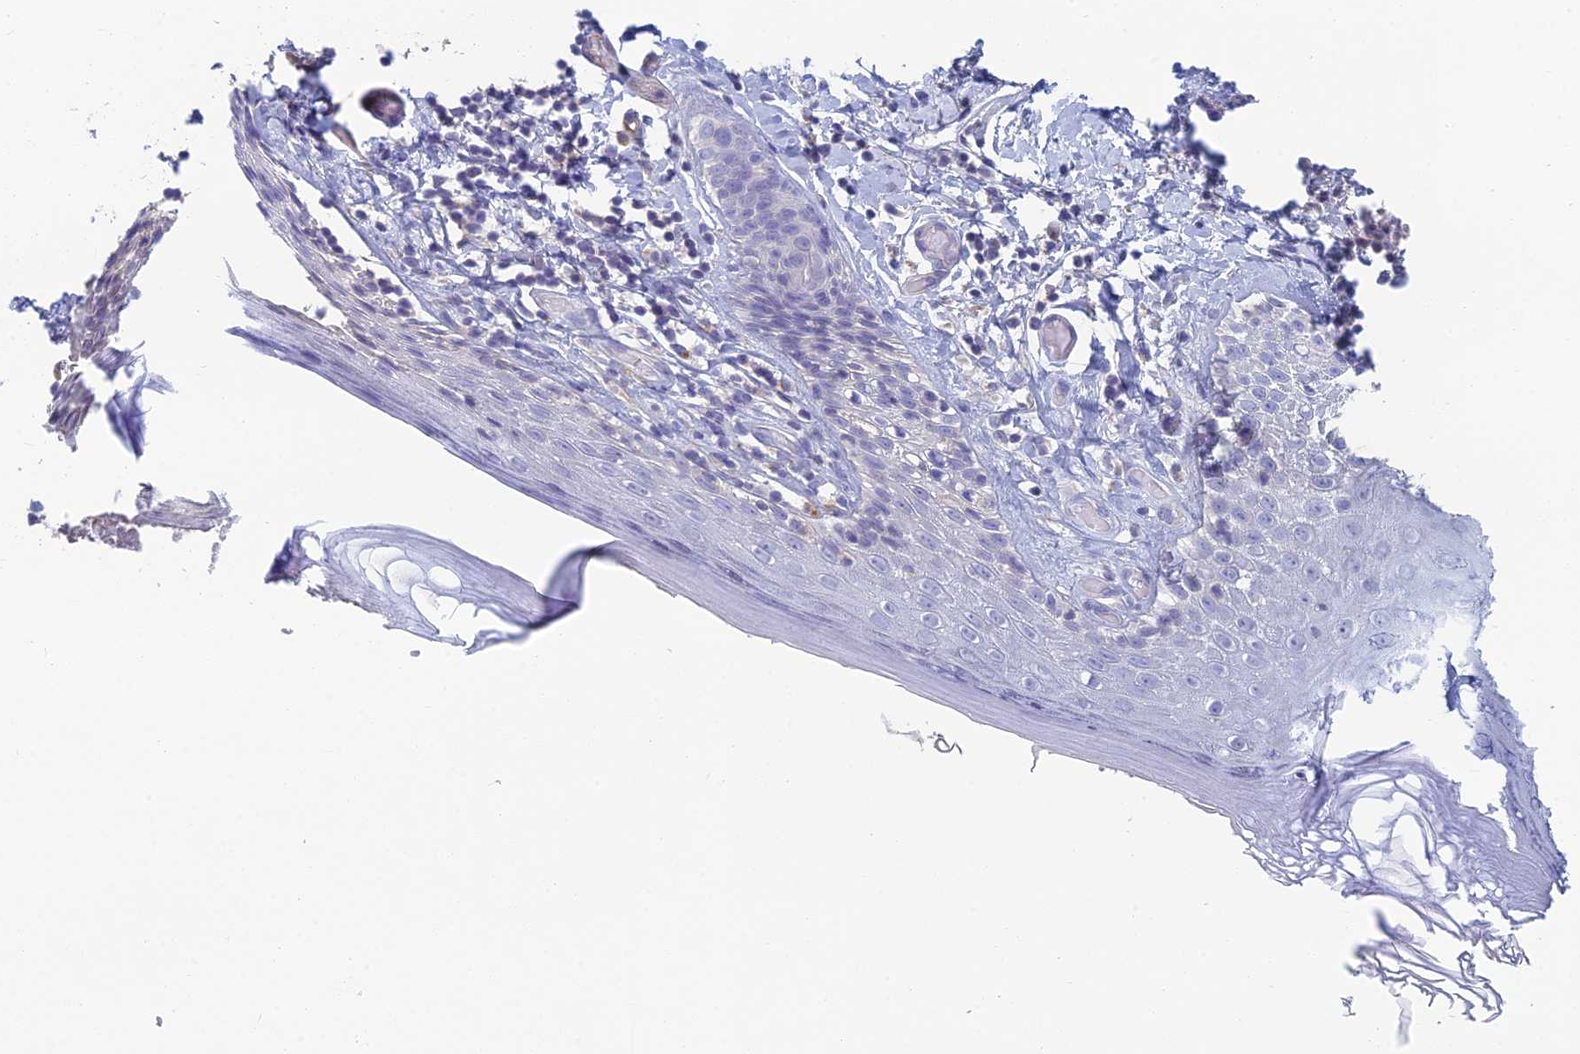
{"staining": {"intensity": "weak", "quantity": "<25%", "location": "cytoplasmic/membranous"}, "tissue": "skin", "cell_type": "Epidermal cells", "image_type": "normal", "snomed": [{"axis": "morphology", "description": "Normal tissue, NOS"}, {"axis": "topography", "description": "Adipose tissue"}, {"axis": "topography", "description": "Vascular tissue"}, {"axis": "topography", "description": "Vulva"}, {"axis": "topography", "description": "Peripheral nerve tissue"}], "caption": "Immunohistochemistry histopathology image of benign skin: human skin stained with DAB (3,3'-diaminobenzidine) exhibits no significant protein expression in epidermal cells.", "gene": "FERD3L", "patient": {"sex": "female", "age": 86}}